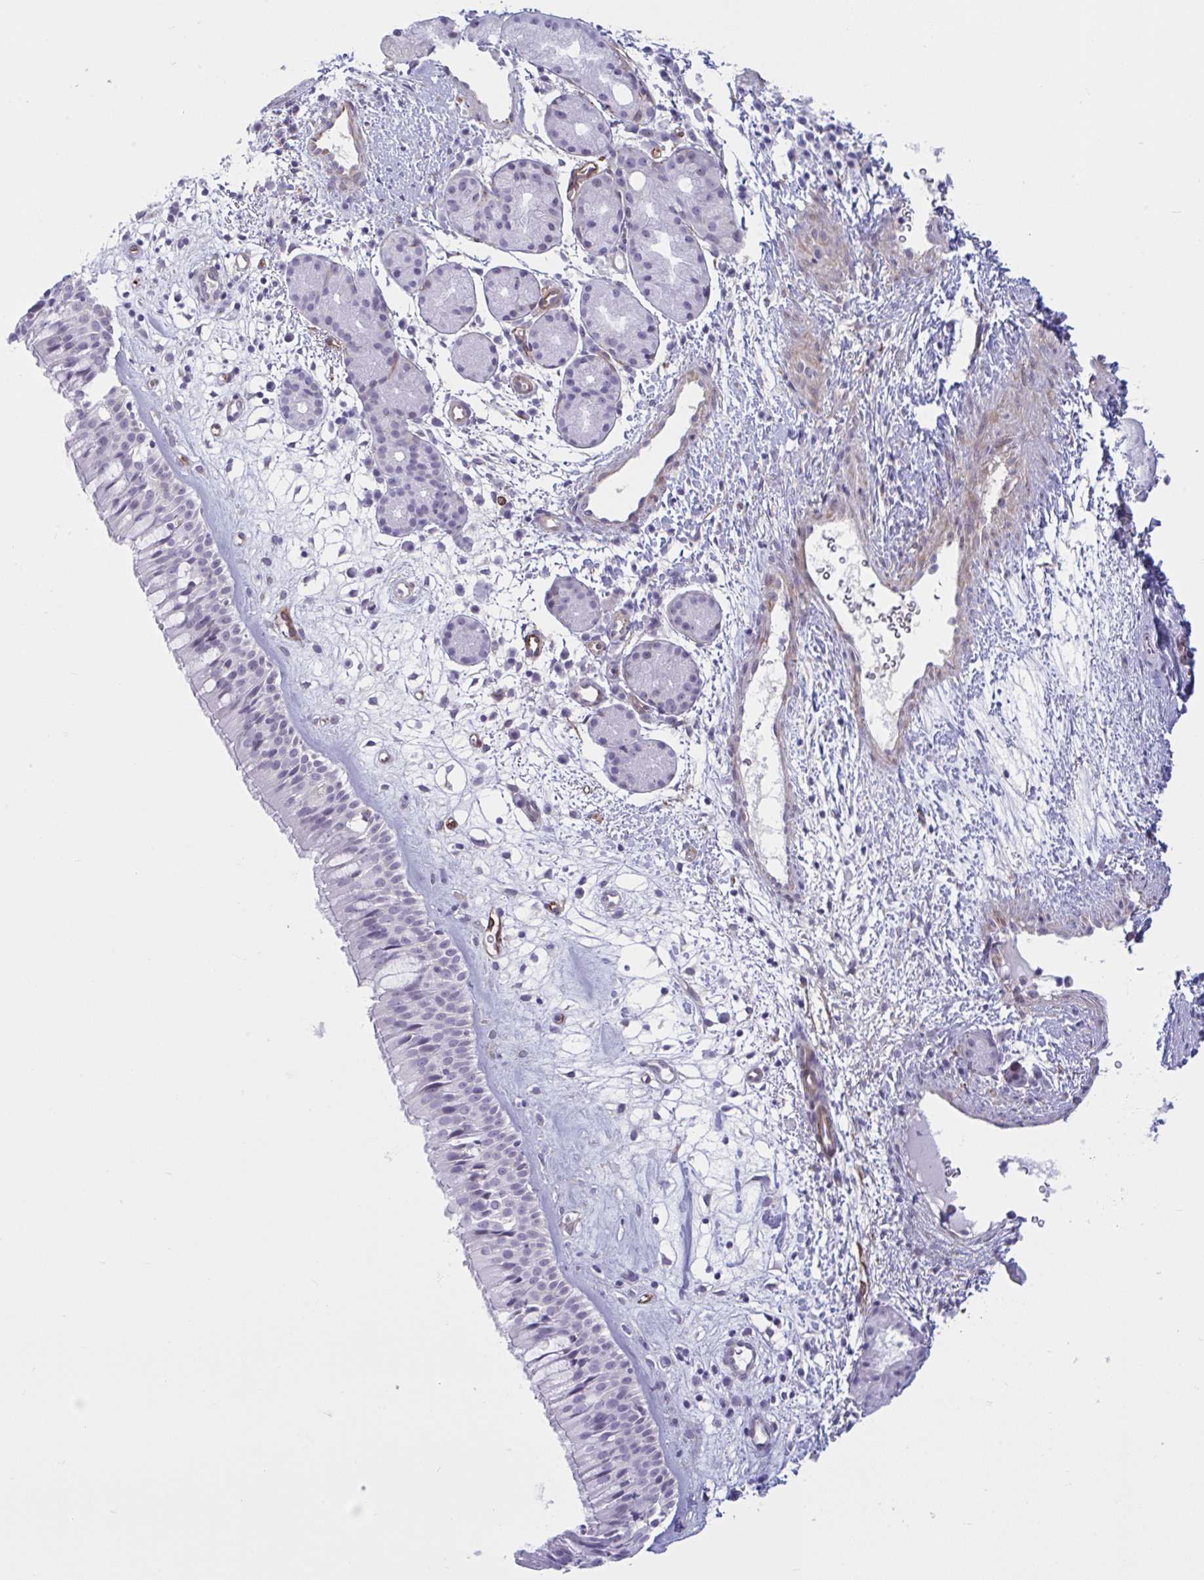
{"staining": {"intensity": "negative", "quantity": "none", "location": "none"}, "tissue": "nasopharynx", "cell_type": "Respiratory epithelial cells", "image_type": "normal", "snomed": [{"axis": "morphology", "description": "Normal tissue, NOS"}, {"axis": "topography", "description": "Nasopharynx"}], "caption": "Nasopharynx stained for a protein using IHC displays no expression respiratory epithelial cells.", "gene": "PRRT4", "patient": {"sex": "male", "age": 65}}